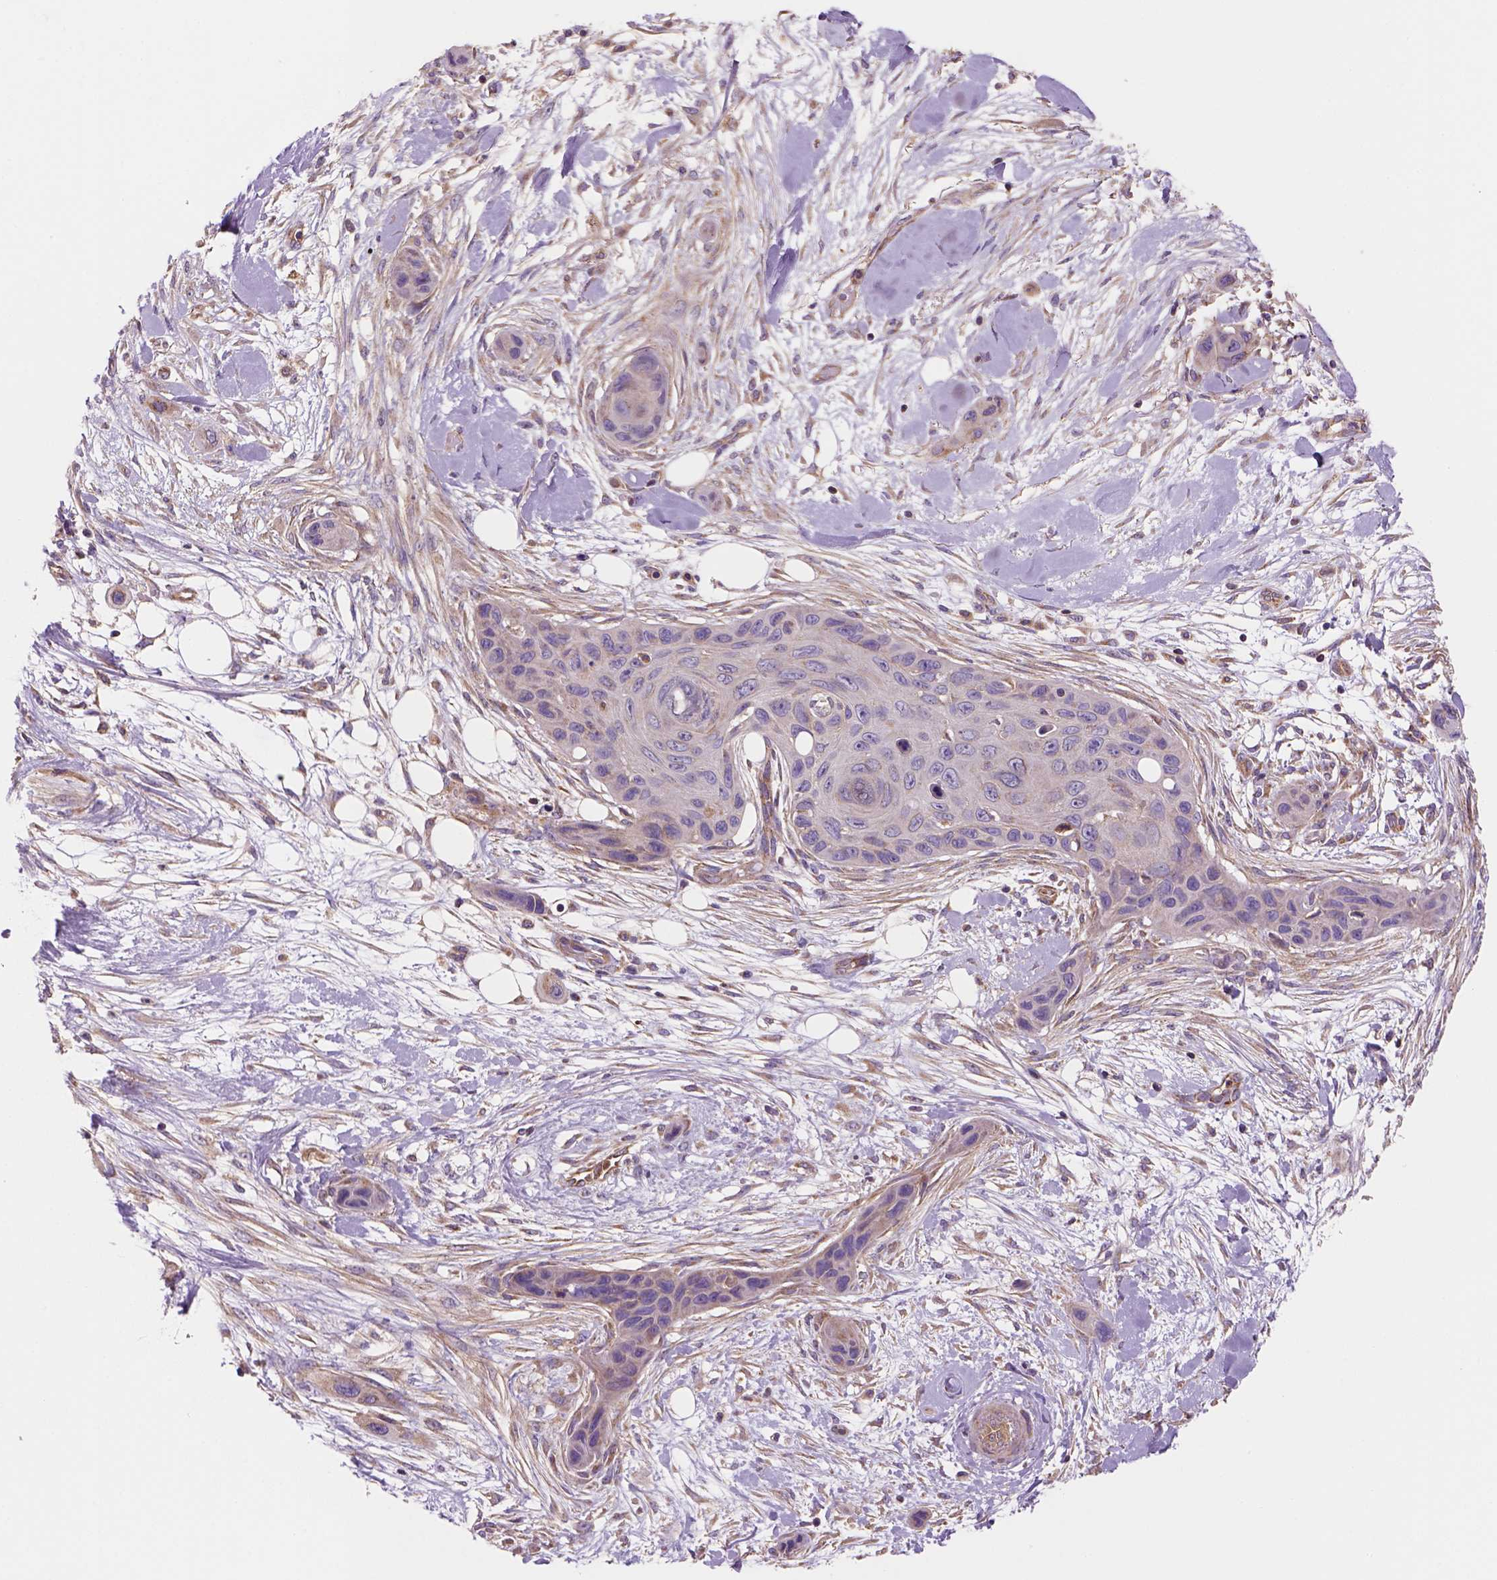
{"staining": {"intensity": "weak", "quantity": "25%-75%", "location": "cytoplasmic/membranous"}, "tissue": "skin cancer", "cell_type": "Tumor cells", "image_type": "cancer", "snomed": [{"axis": "morphology", "description": "Squamous cell carcinoma, NOS"}, {"axis": "topography", "description": "Skin"}], "caption": "Skin squamous cell carcinoma stained with DAB (3,3'-diaminobenzidine) immunohistochemistry shows low levels of weak cytoplasmic/membranous positivity in approximately 25%-75% of tumor cells.", "gene": "WARS2", "patient": {"sex": "male", "age": 82}}